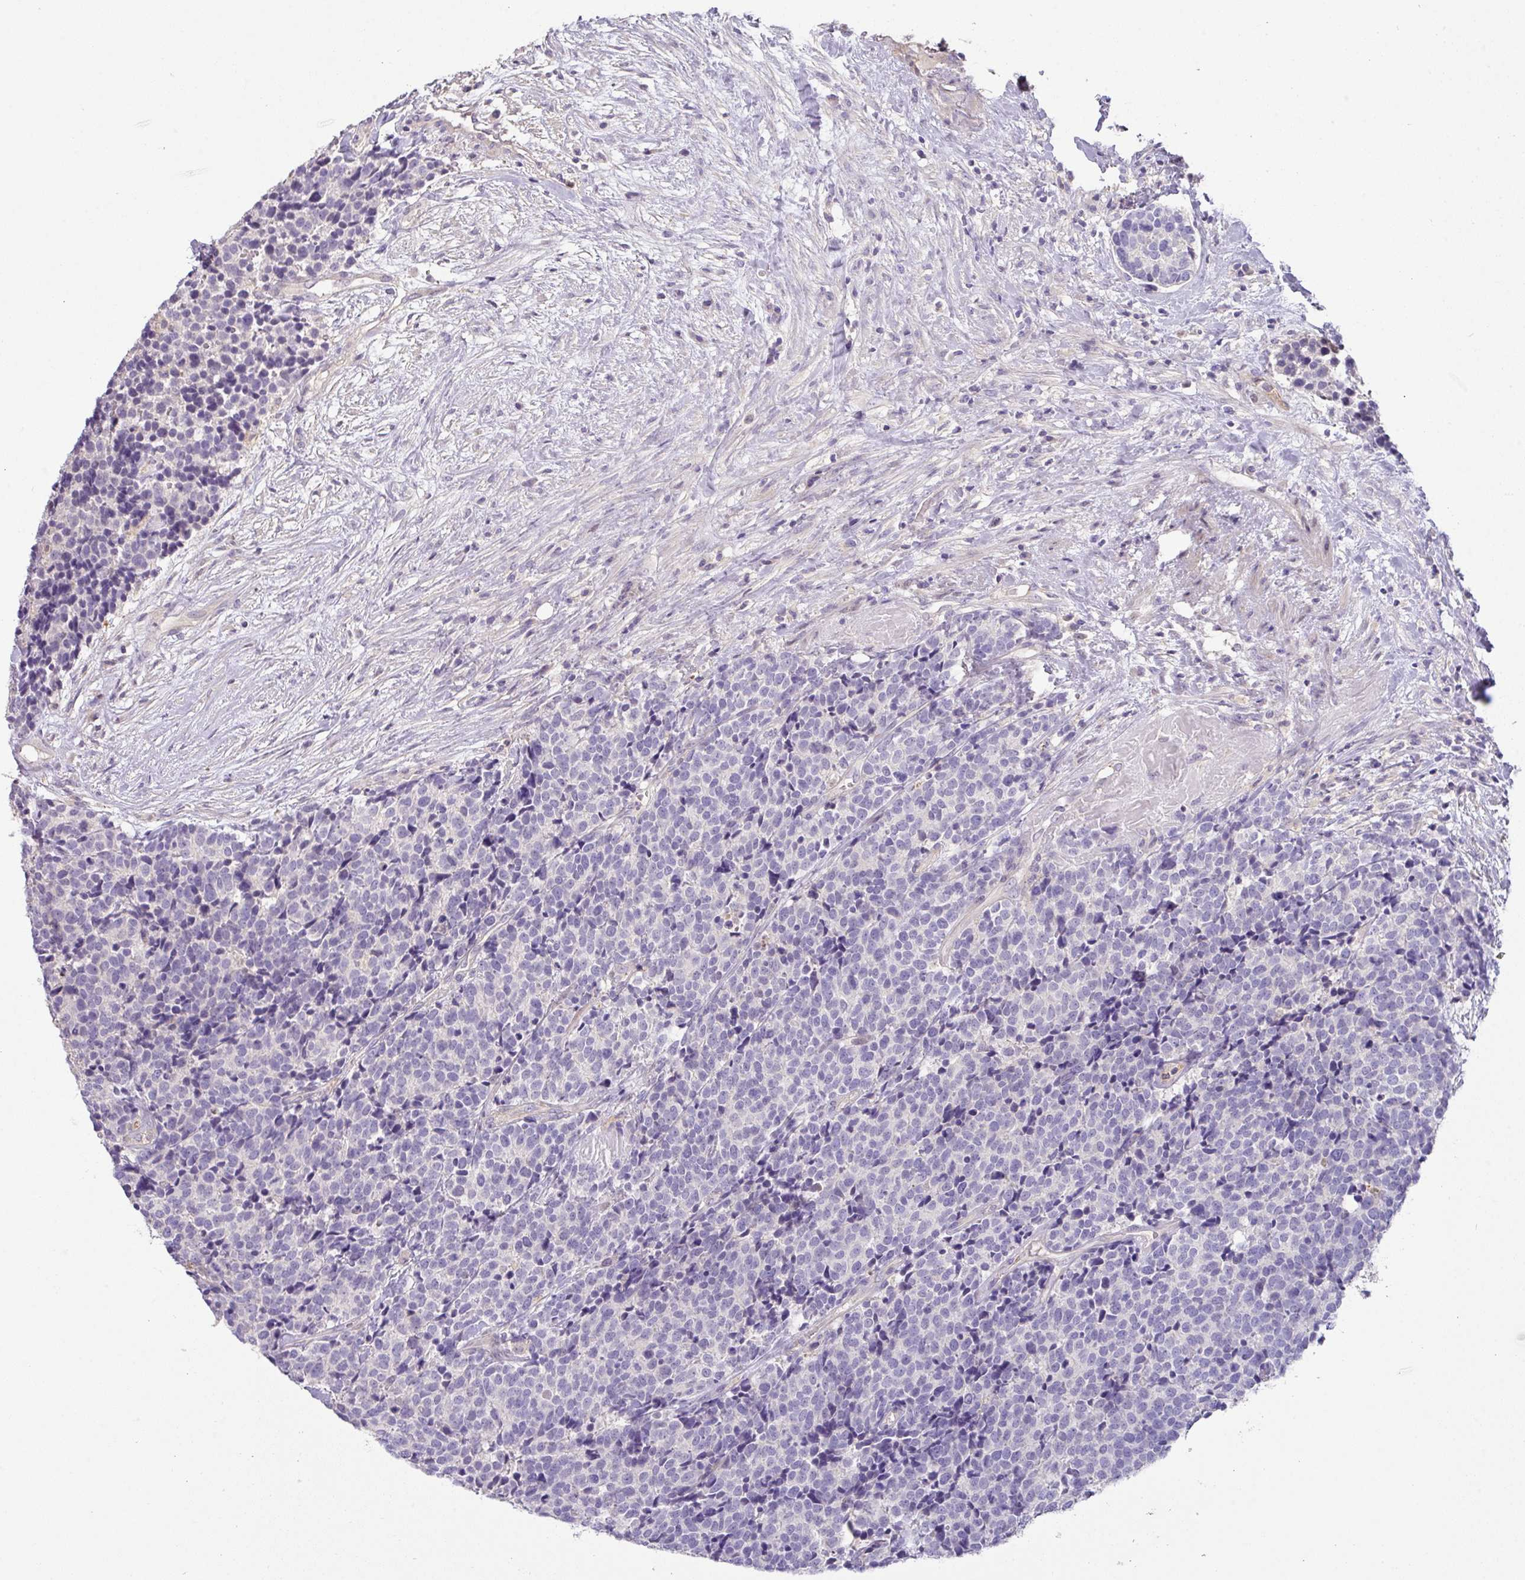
{"staining": {"intensity": "negative", "quantity": "none", "location": "none"}, "tissue": "carcinoid", "cell_type": "Tumor cells", "image_type": "cancer", "snomed": [{"axis": "morphology", "description": "Carcinoid, malignant, NOS"}, {"axis": "topography", "description": "Skin"}], "caption": "Tumor cells are negative for protein expression in human malignant carcinoid.", "gene": "HOXC13", "patient": {"sex": "female", "age": 79}}